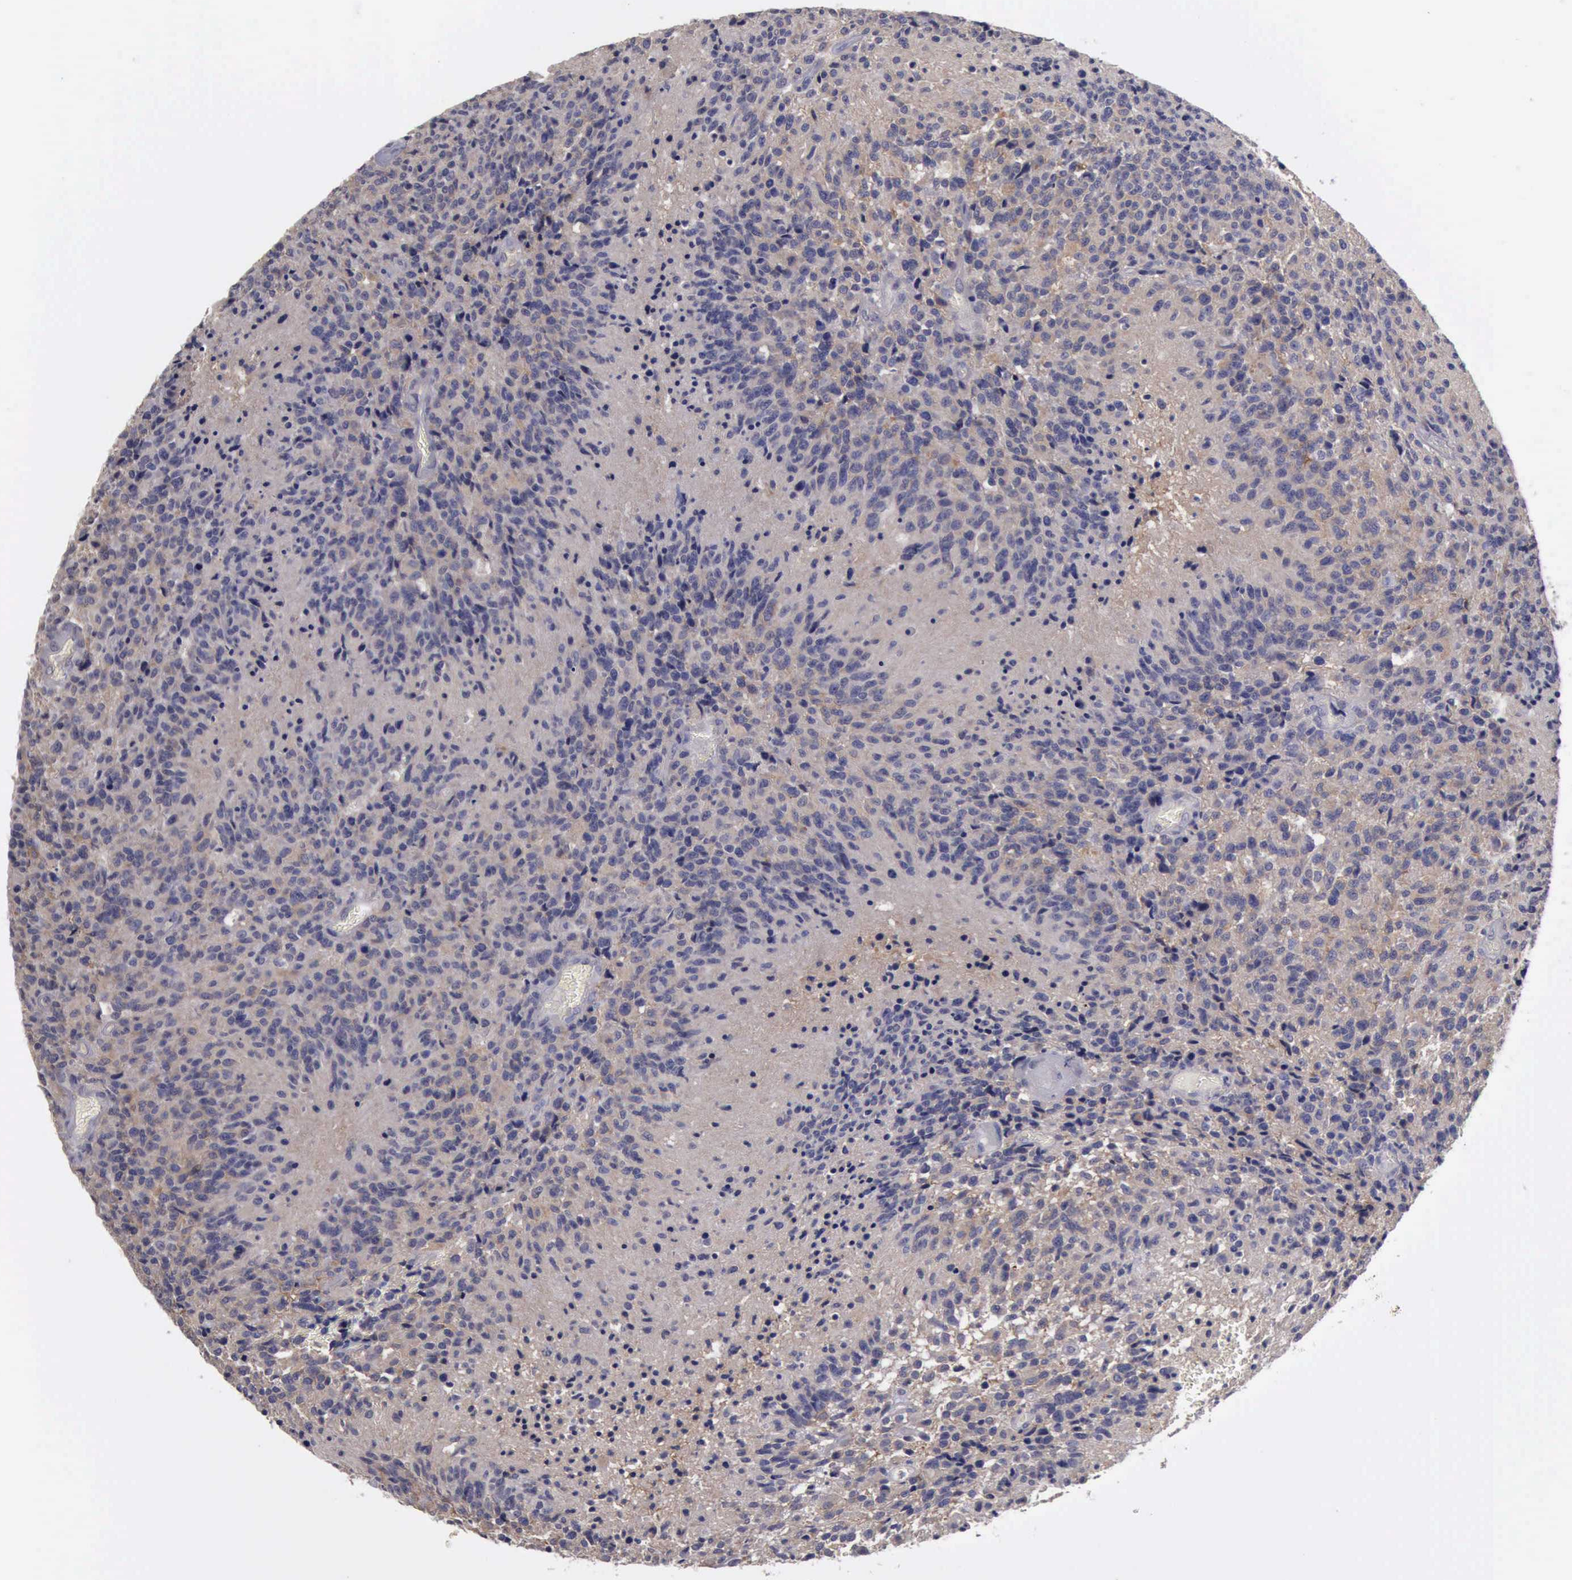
{"staining": {"intensity": "negative", "quantity": "none", "location": "none"}, "tissue": "glioma", "cell_type": "Tumor cells", "image_type": "cancer", "snomed": [{"axis": "morphology", "description": "Glioma, malignant, High grade"}, {"axis": "topography", "description": "Brain"}], "caption": "Tumor cells show no significant protein staining in malignant high-grade glioma.", "gene": "PHKA1", "patient": {"sex": "male", "age": 36}}